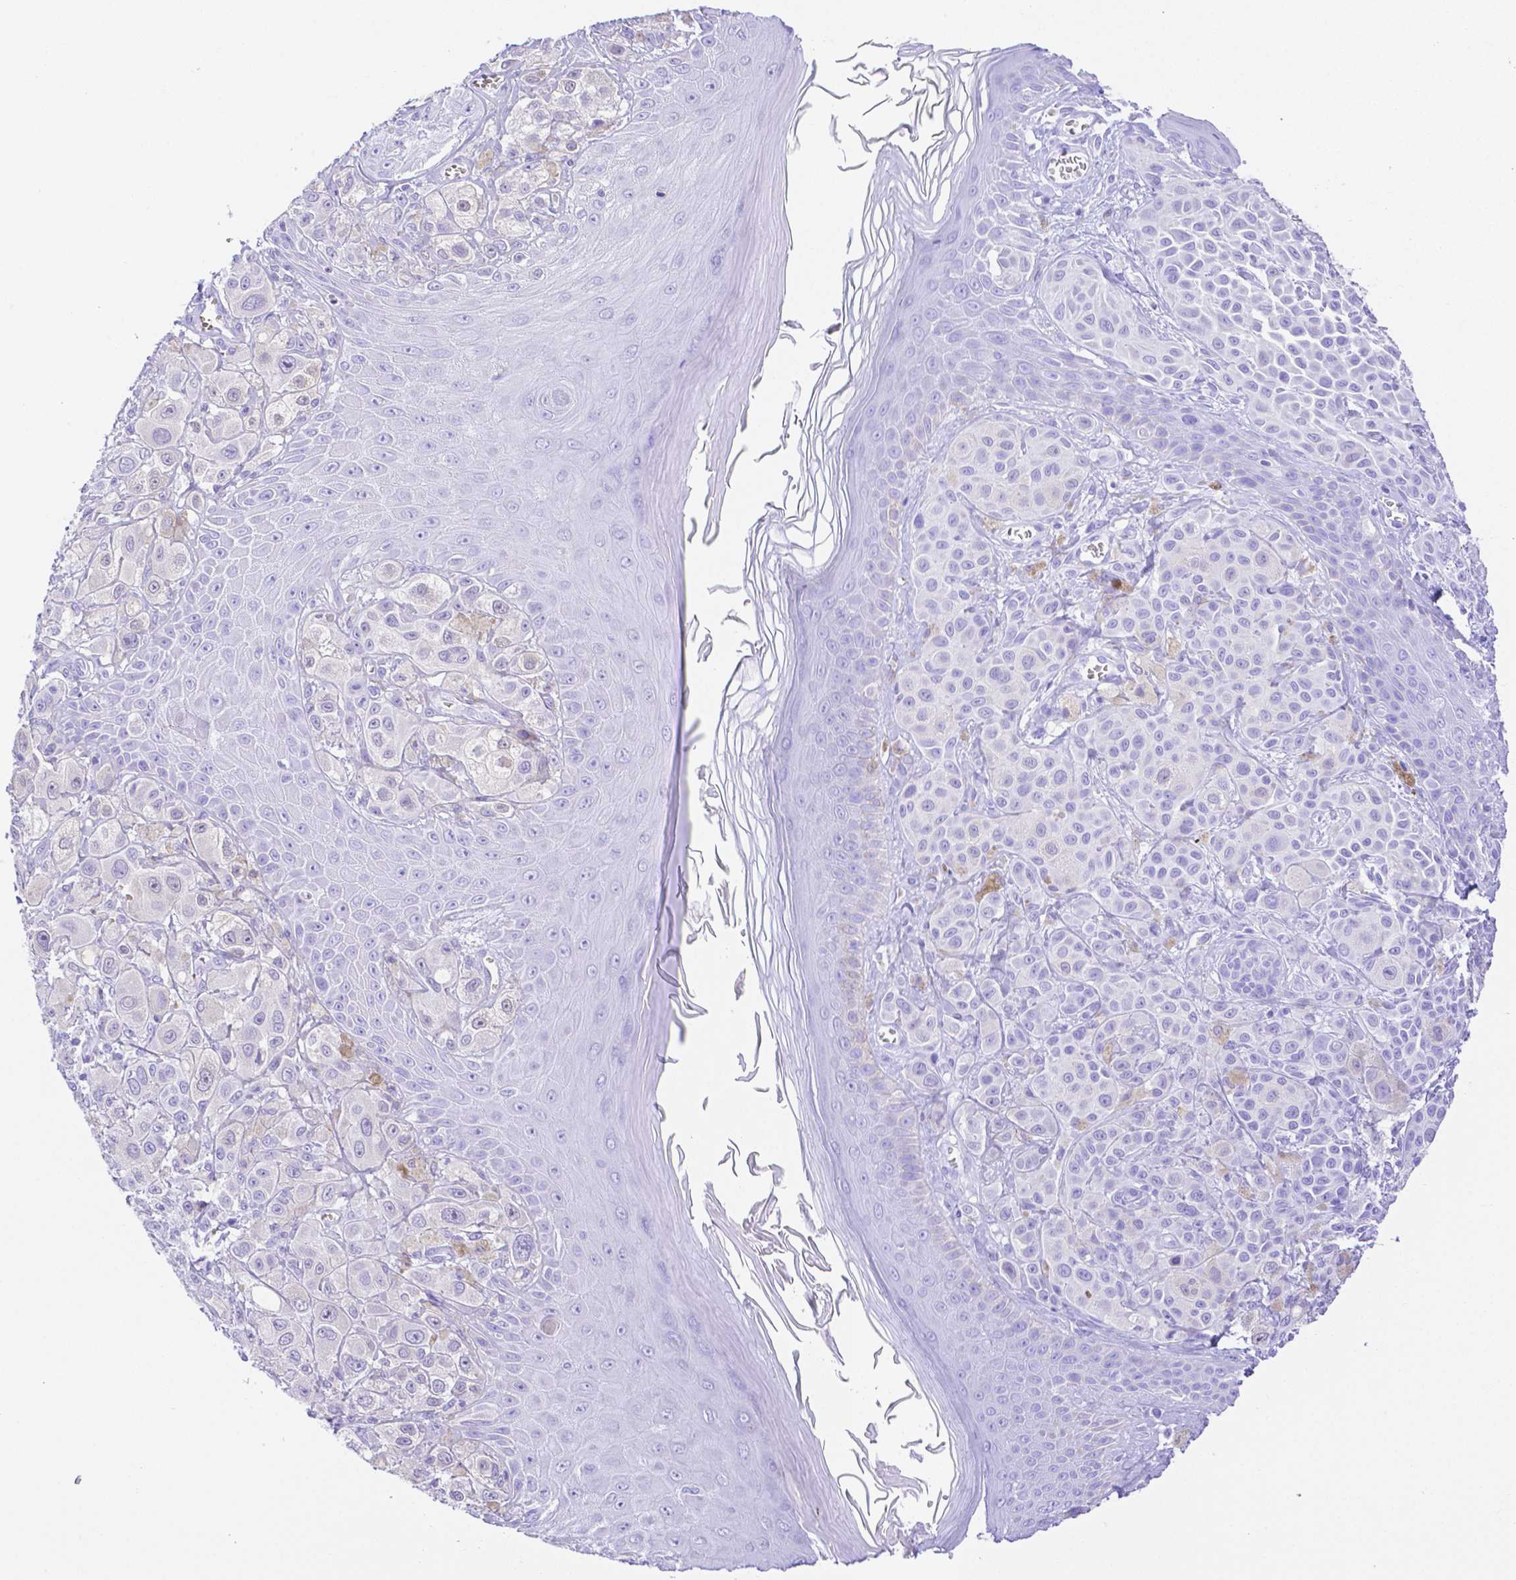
{"staining": {"intensity": "negative", "quantity": "none", "location": "none"}, "tissue": "melanoma", "cell_type": "Tumor cells", "image_type": "cancer", "snomed": [{"axis": "morphology", "description": "Malignant melanoma, NOS"}, {"axis": "topography", "description": "Skin"}], "caption": "Tumor cells are negative for protein expression in human melanoma.", "gene": "SMR3A", "patient": {"sex": "male", "age": 67}}